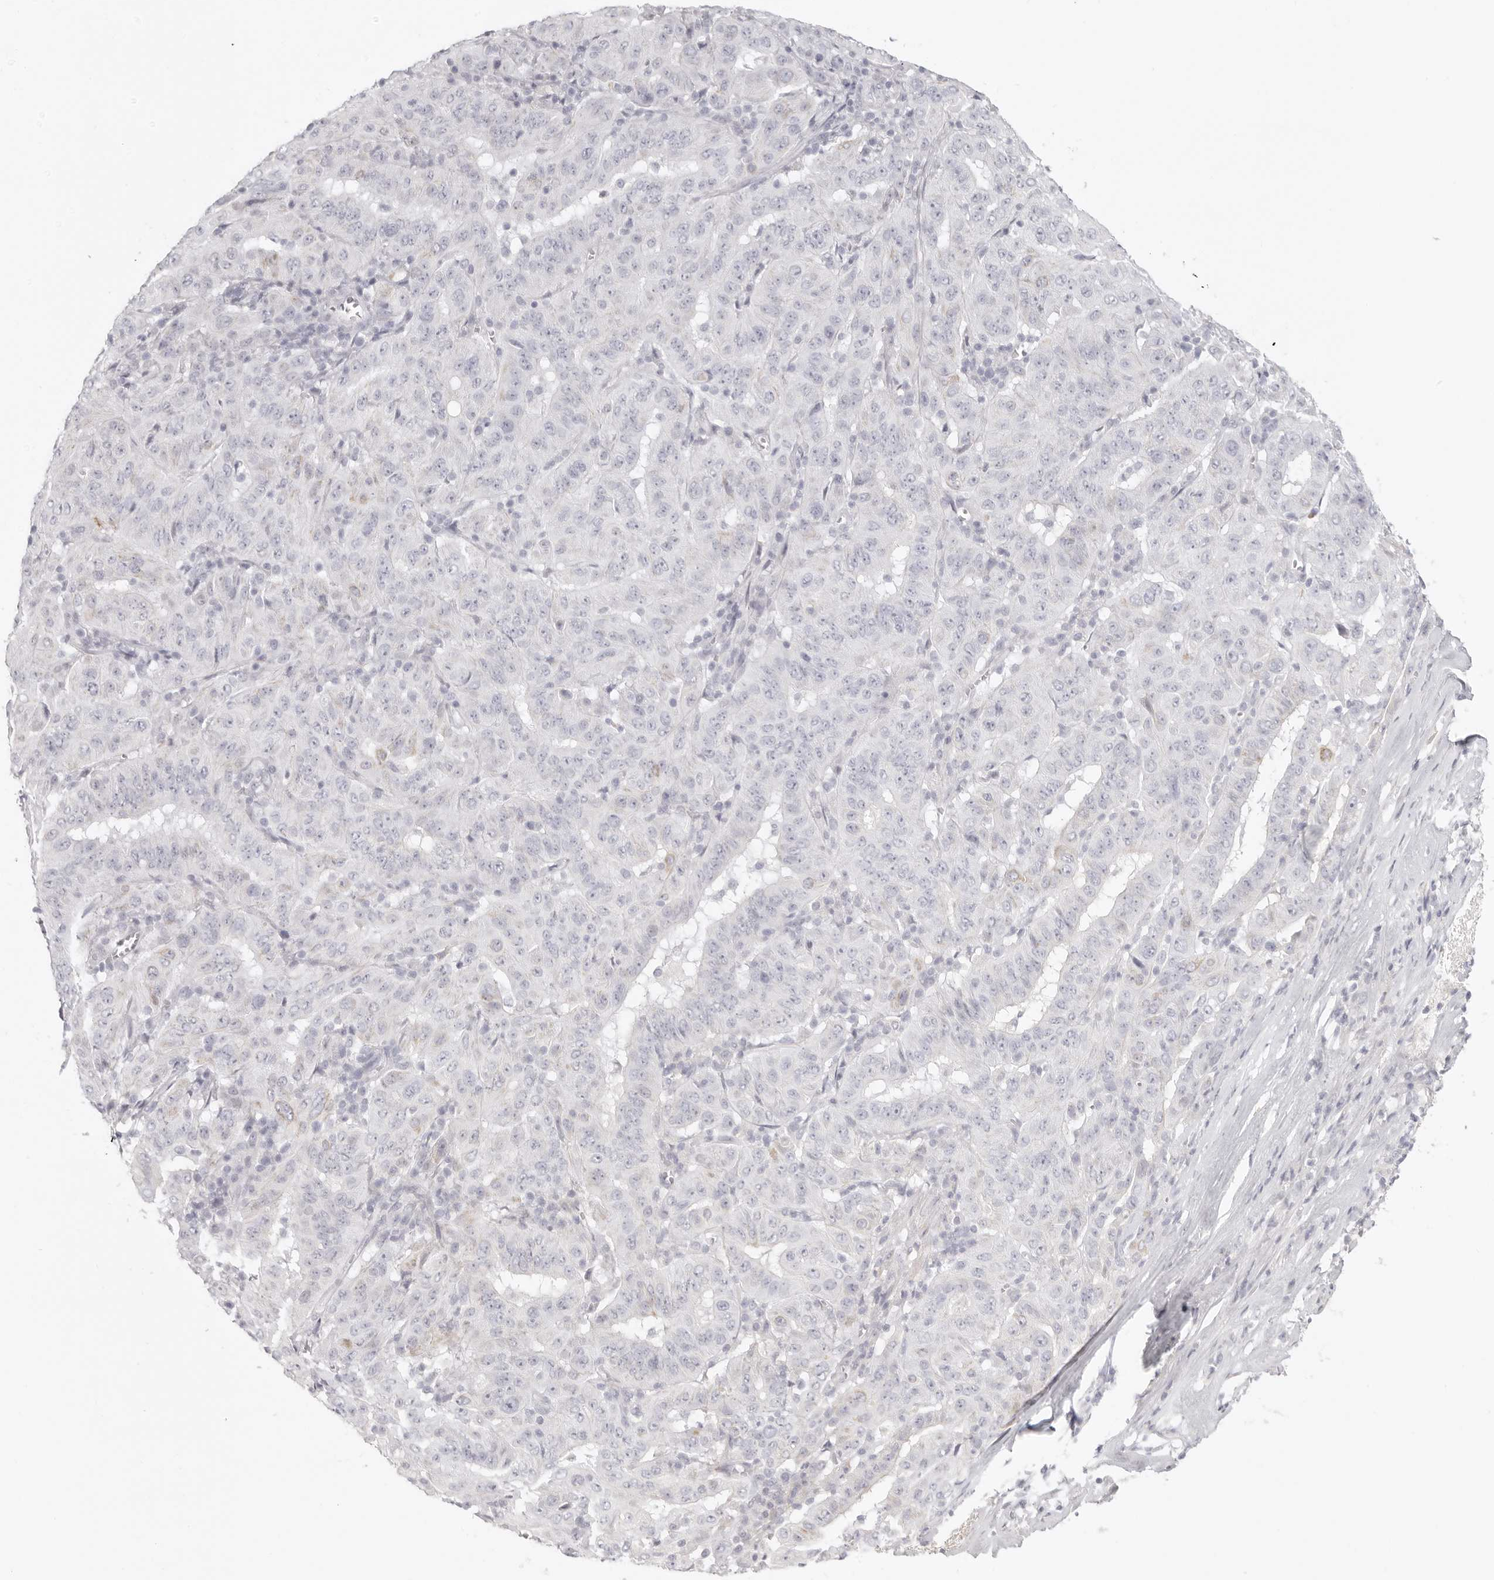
{"staining": {"intensity": "negative", "quantity": "none", "location": "none"}, "tissue": "pancreatic cancer", "cell_type": "Tumor cells", "image_type": "cancer", "snomed": [{"axis": "morphology", "description": "Adenocarcinoma, NOS"}, {"axis": "topography", "description": "Pancreas"}], "caption": "Immunohistochemistry (IHC) of pancreatic cancer shows no positivity in tumor cells.", "gene": "RXFP1", "patient": {"sex": "male", "age": 63}}